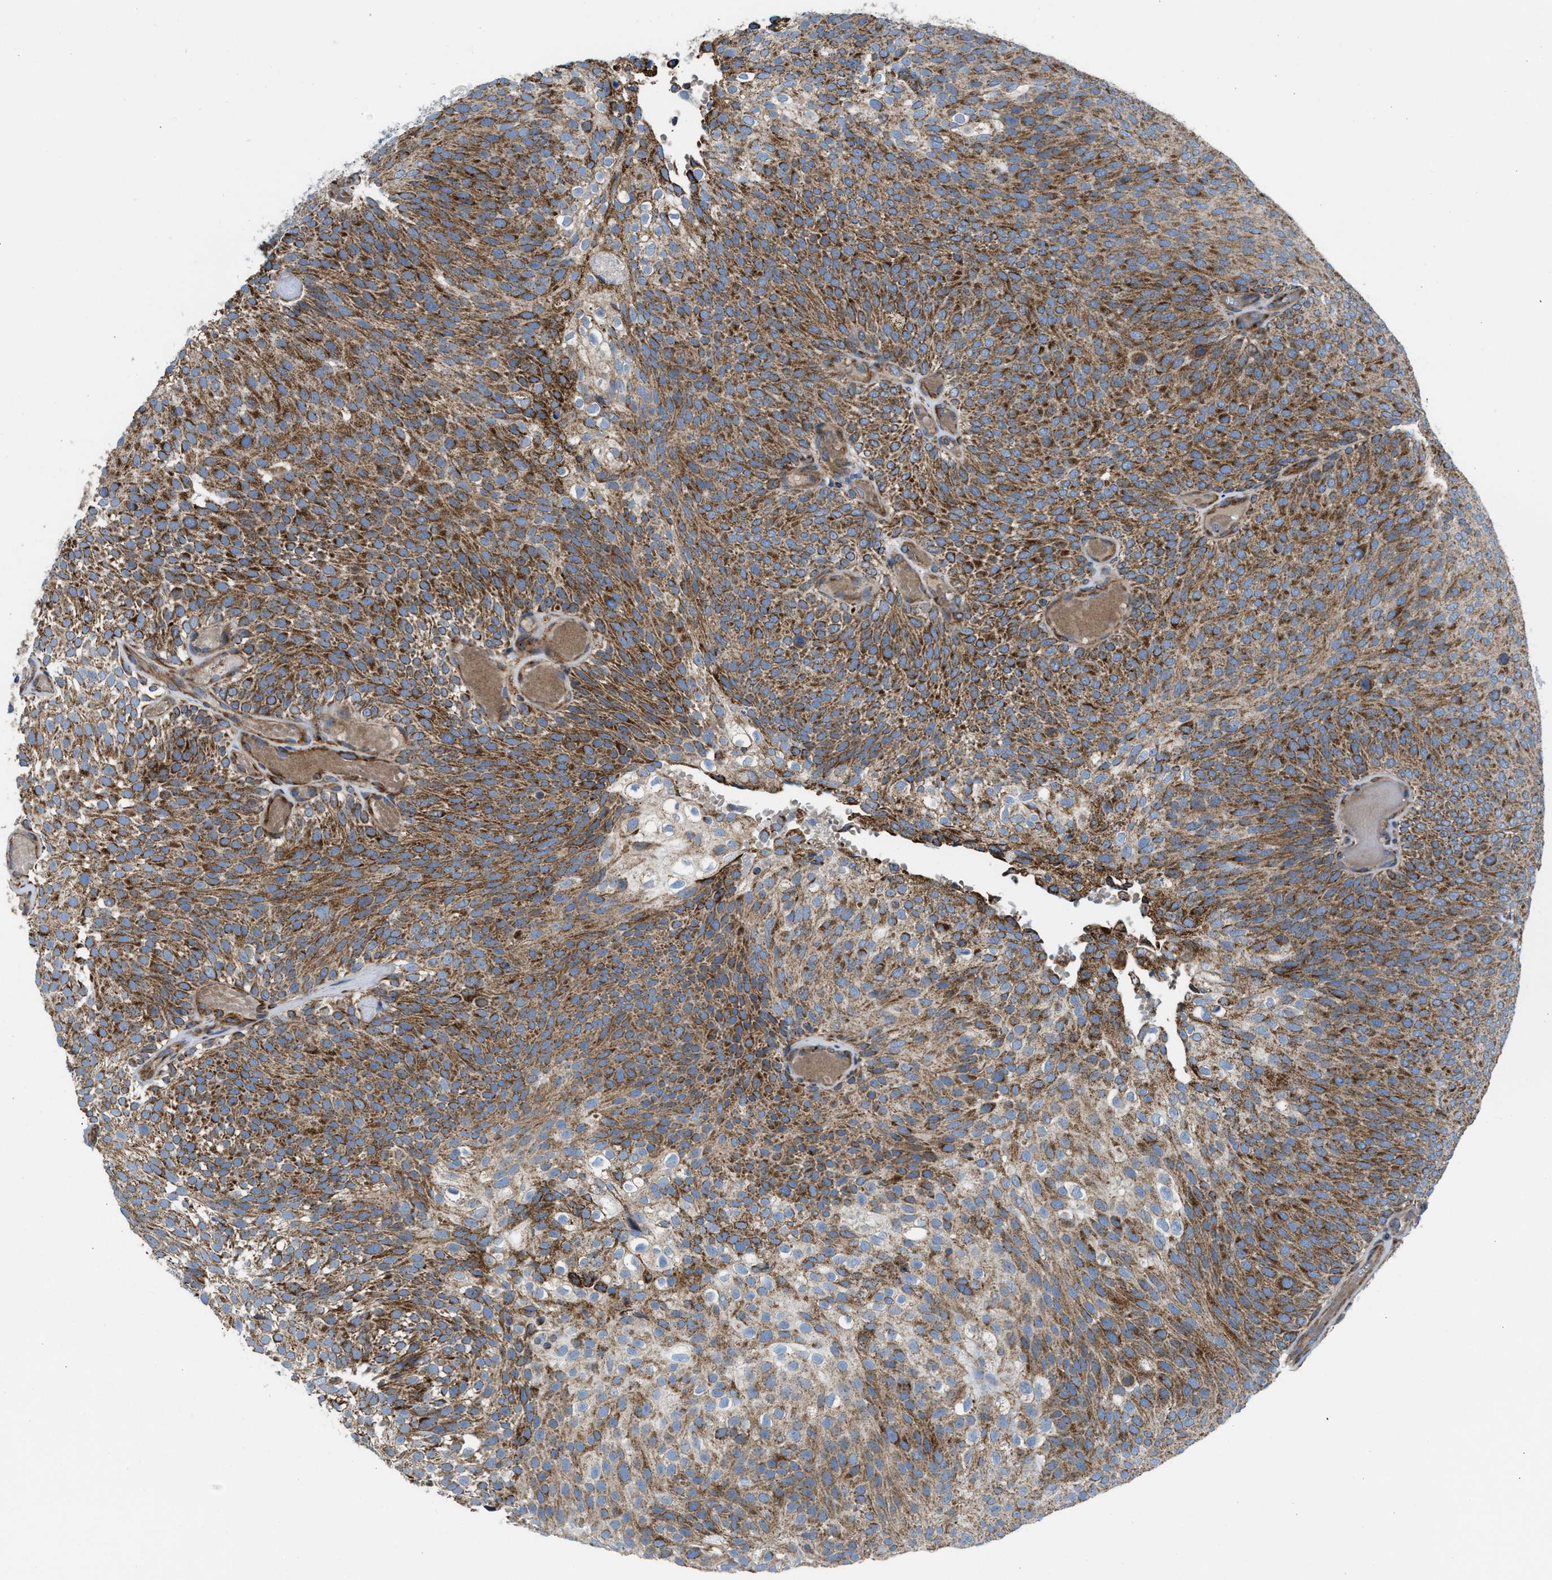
{"staining": {"intensity": "strong", "quantity": ">75%", "location": "cytoplasmic/membranous"}, "tissue": "urothelial cancer", "cell_type": "Tumor cells", "image_type": "cancer", "snomed": [{"axis": "morphology", "description": "Urothelial carcinoma, Low grade"}, {"axis": "topography", "description": "Urinary bladder"}], "caption": "An immunohistochemistry (IHC) histopathology image of neoplastic tissue is shown. Protein staining in brown labels strong cytoplasmic/membranous positivity in urothelial carcinoma (low-grade) within tumor cells.", "gene": "SLC10A3", "patient": {"sex": "male", "age": 78}}